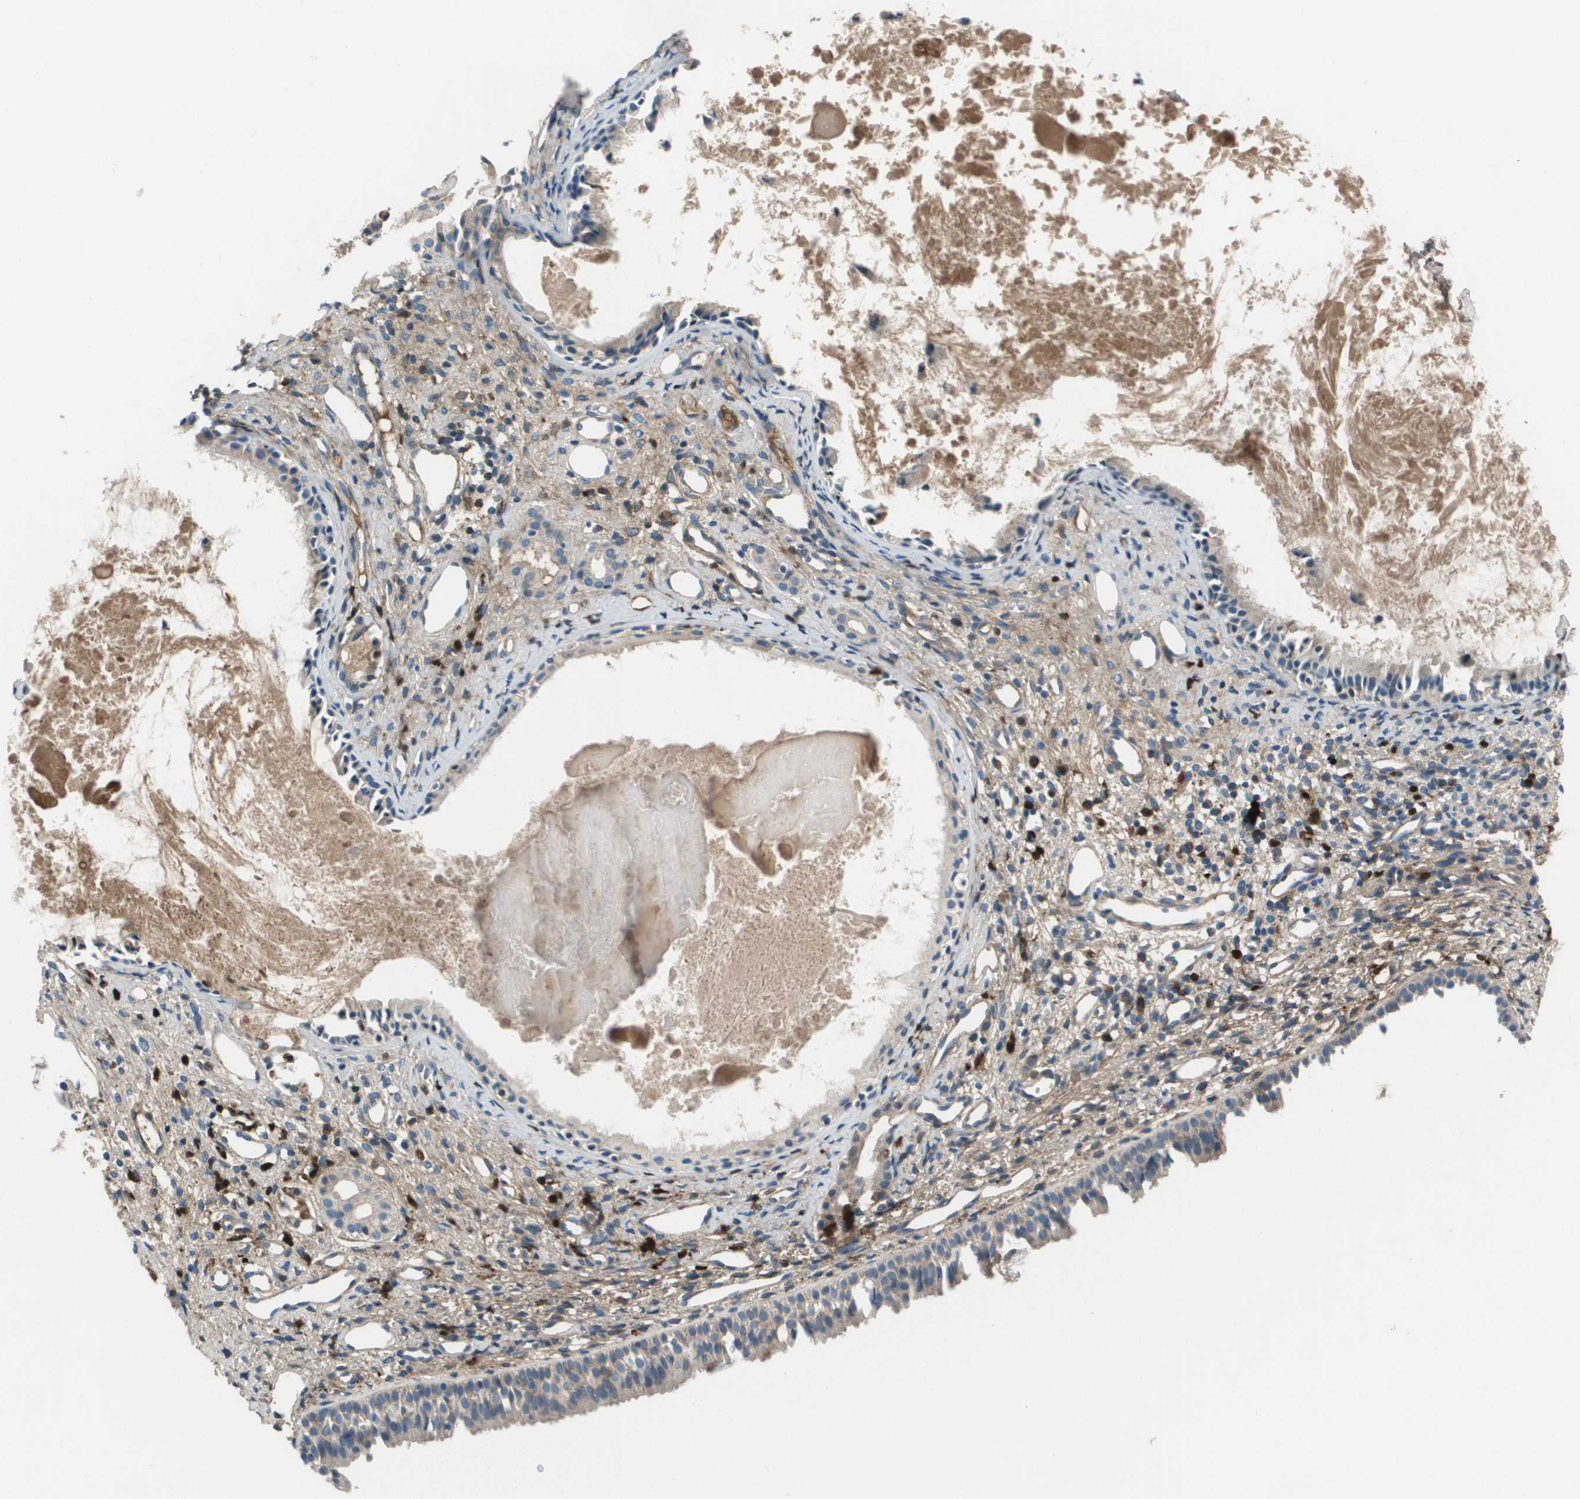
{"staining": {"intensity": "weak", "quantity": ">75%", "location": "cytoplasmic/membranous"}, "tissue": "nasopharynx", "cell_type": "Respiratory epithelial cells", "image_type": "normal", "snomed": [{"axis": "morphology", "description": "Normal tissue, NOS"}, {"axis": "topography", "description": "Nasopharynx"}], "caption": "This micrograph demonstrates immunohistochemistry (IHC) staining of normal nasopharynx, with low weak cytoplasmic/membranous positivity in approximately >75% of respiratory epithelial cells.", "gene": "PCOLCE", "patient": {"sex": "male", "age": 22}}